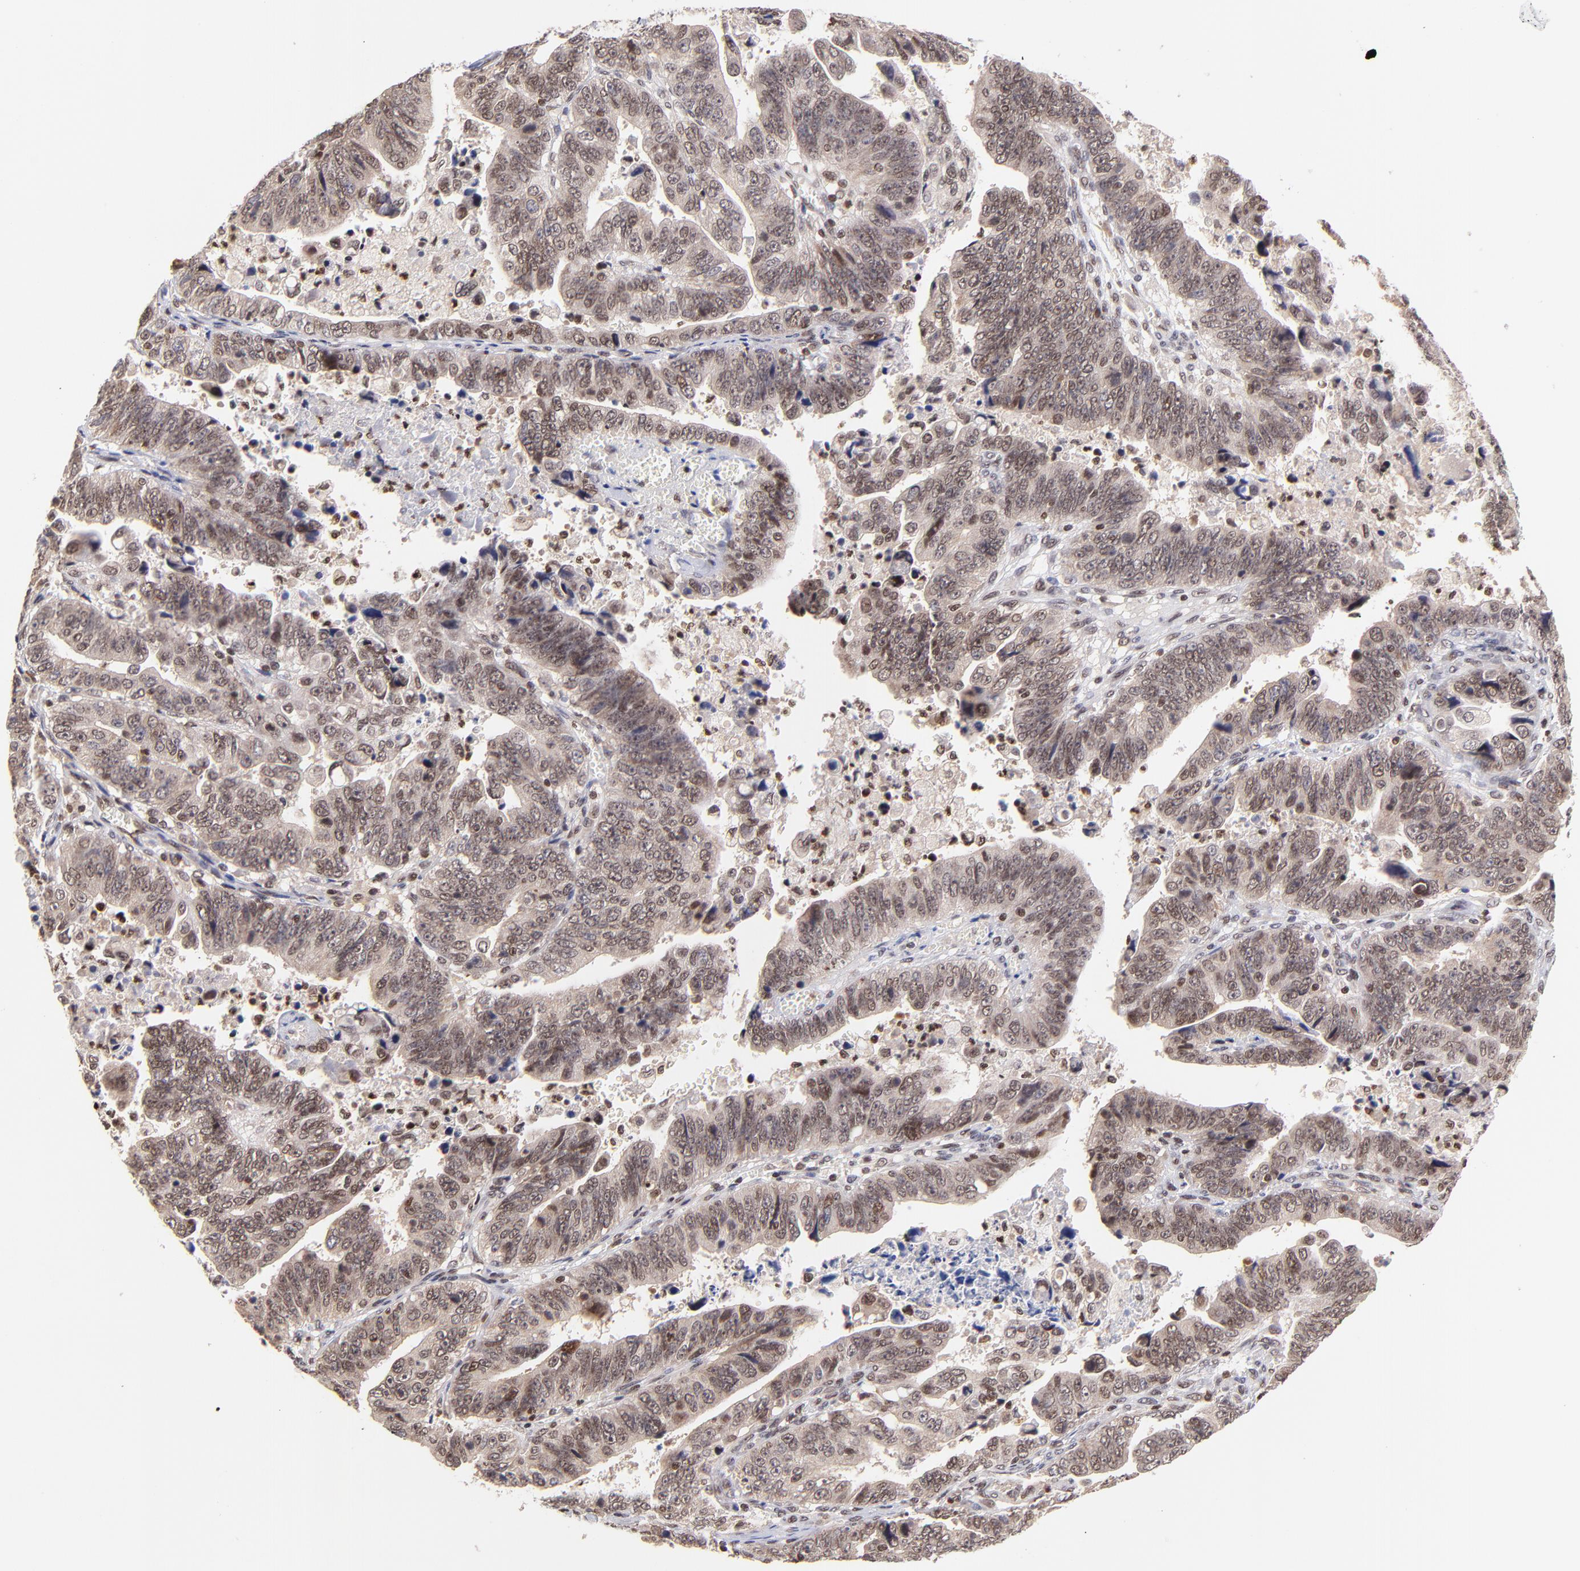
{"staining": {"intensity": "moderate", "quantity": ">75%", "location": "cytoplasmic/membranous,nuclear"}, "tissue": "stomach cancer", "cell_type": "Tumor cells", "image_type": "cancer", "snomed": [{"axis": "morphology", "description": "Adenocarcinoma, NOS"}, {"axis": "topography", "description": "Stomach, upper"}], "caption": "Brown immunohistochemical staining in human stomach cancer demonstrates moderate cytoplasmic/membranous and nuclear staining in about >75% of tumor cells.", "gene": "WDR25", "patient": {"sex": "female", "age": 50}}